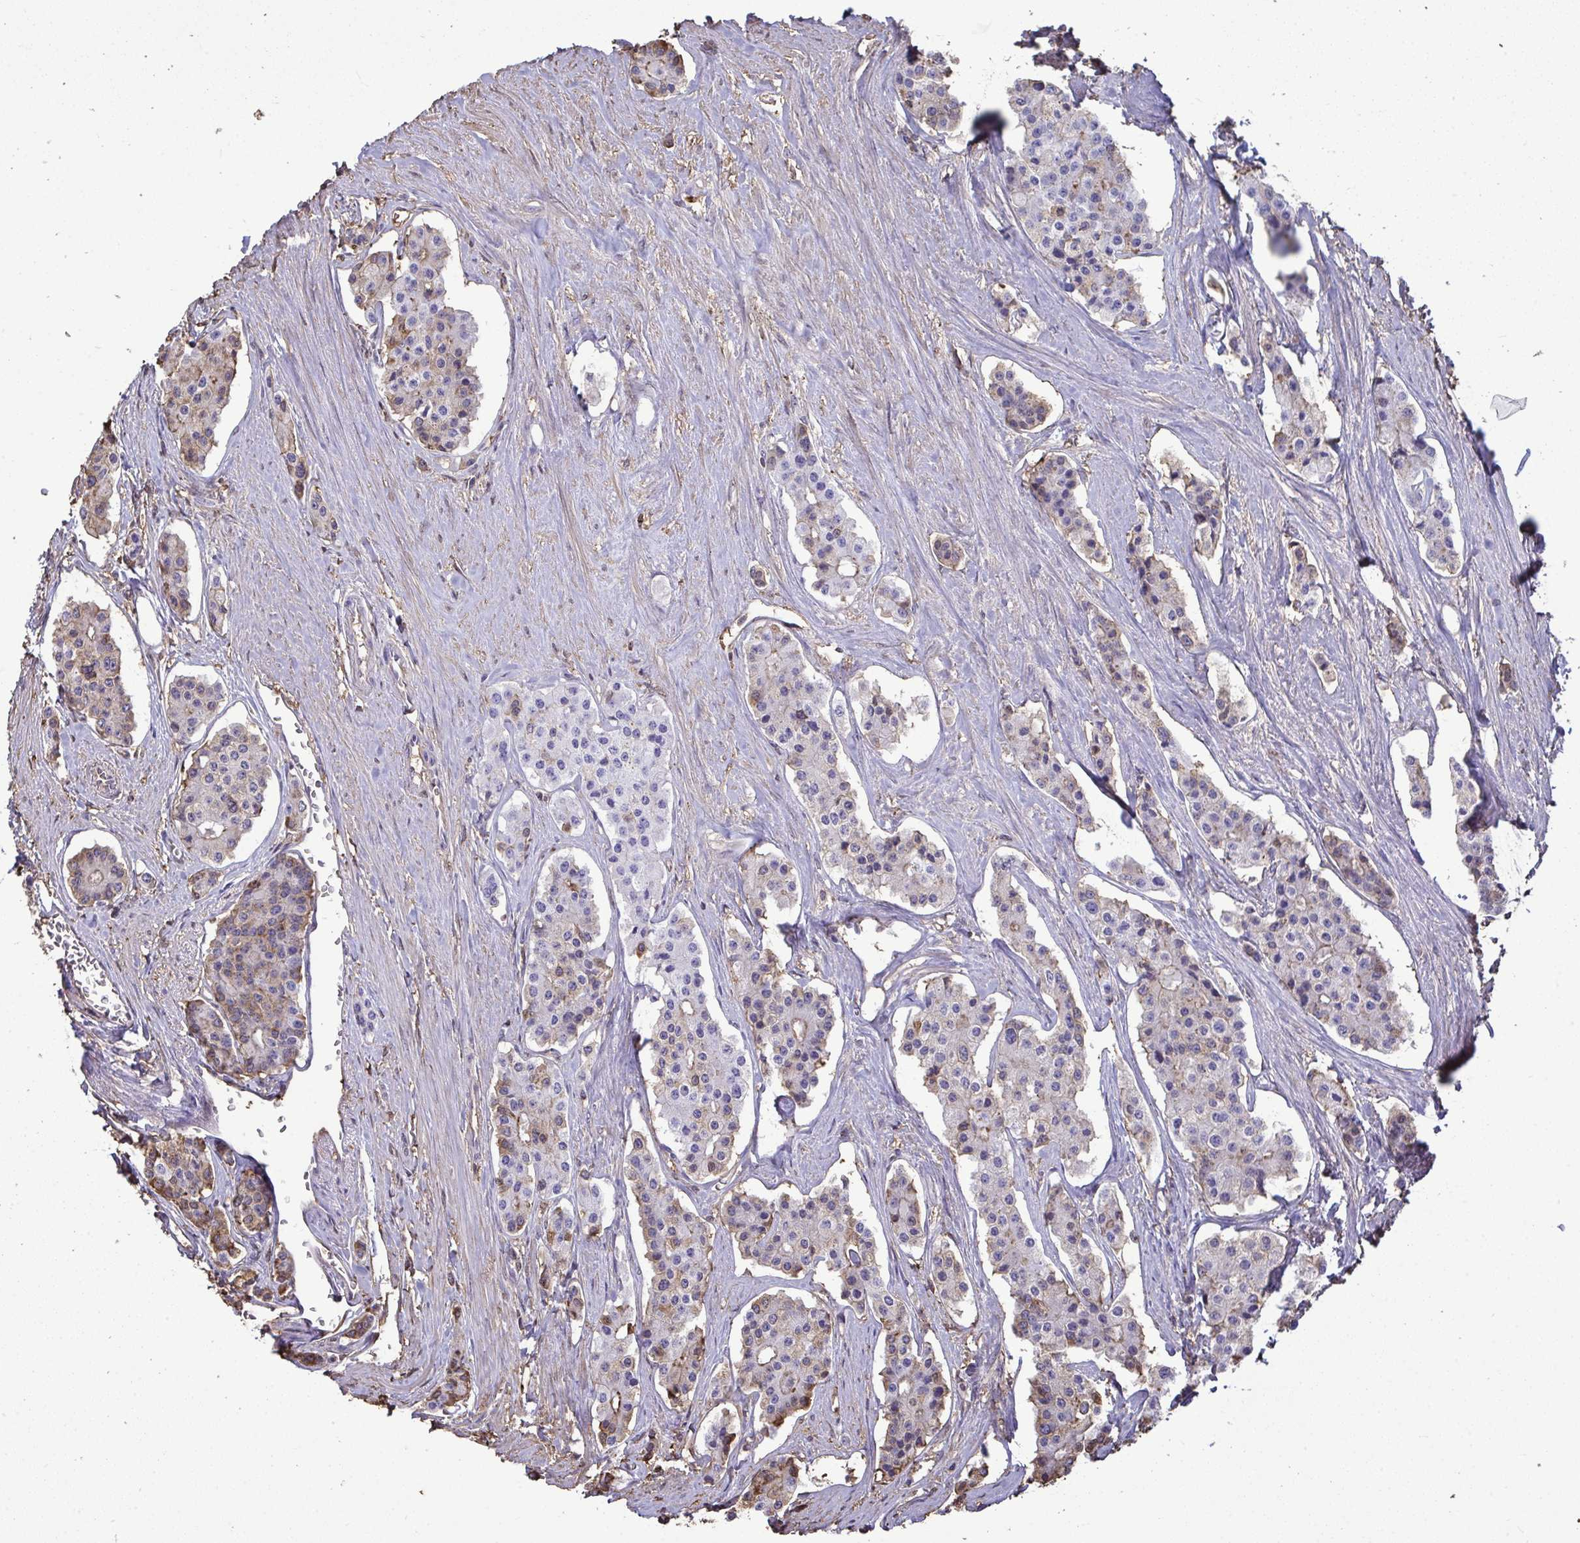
{"staining": {"intensity": "weak", "quantity": "<25%", "location": "cytoplasmic/membranous"}, "tissue": "carcinoid", "cell_type": "Tumor cells", "image_type": "cancer", "snomed": [{"axis": "morphology", "description": "Carcinoid, malignant, NOS"}, {"axis": "topography", "description": "Small intestine"}], "caption": "Micrograph shows no protein staining in tumor cells of carcinoid tissue.", "gene": "ANXA5", "patient": {"sex": "female", "age": 65}}